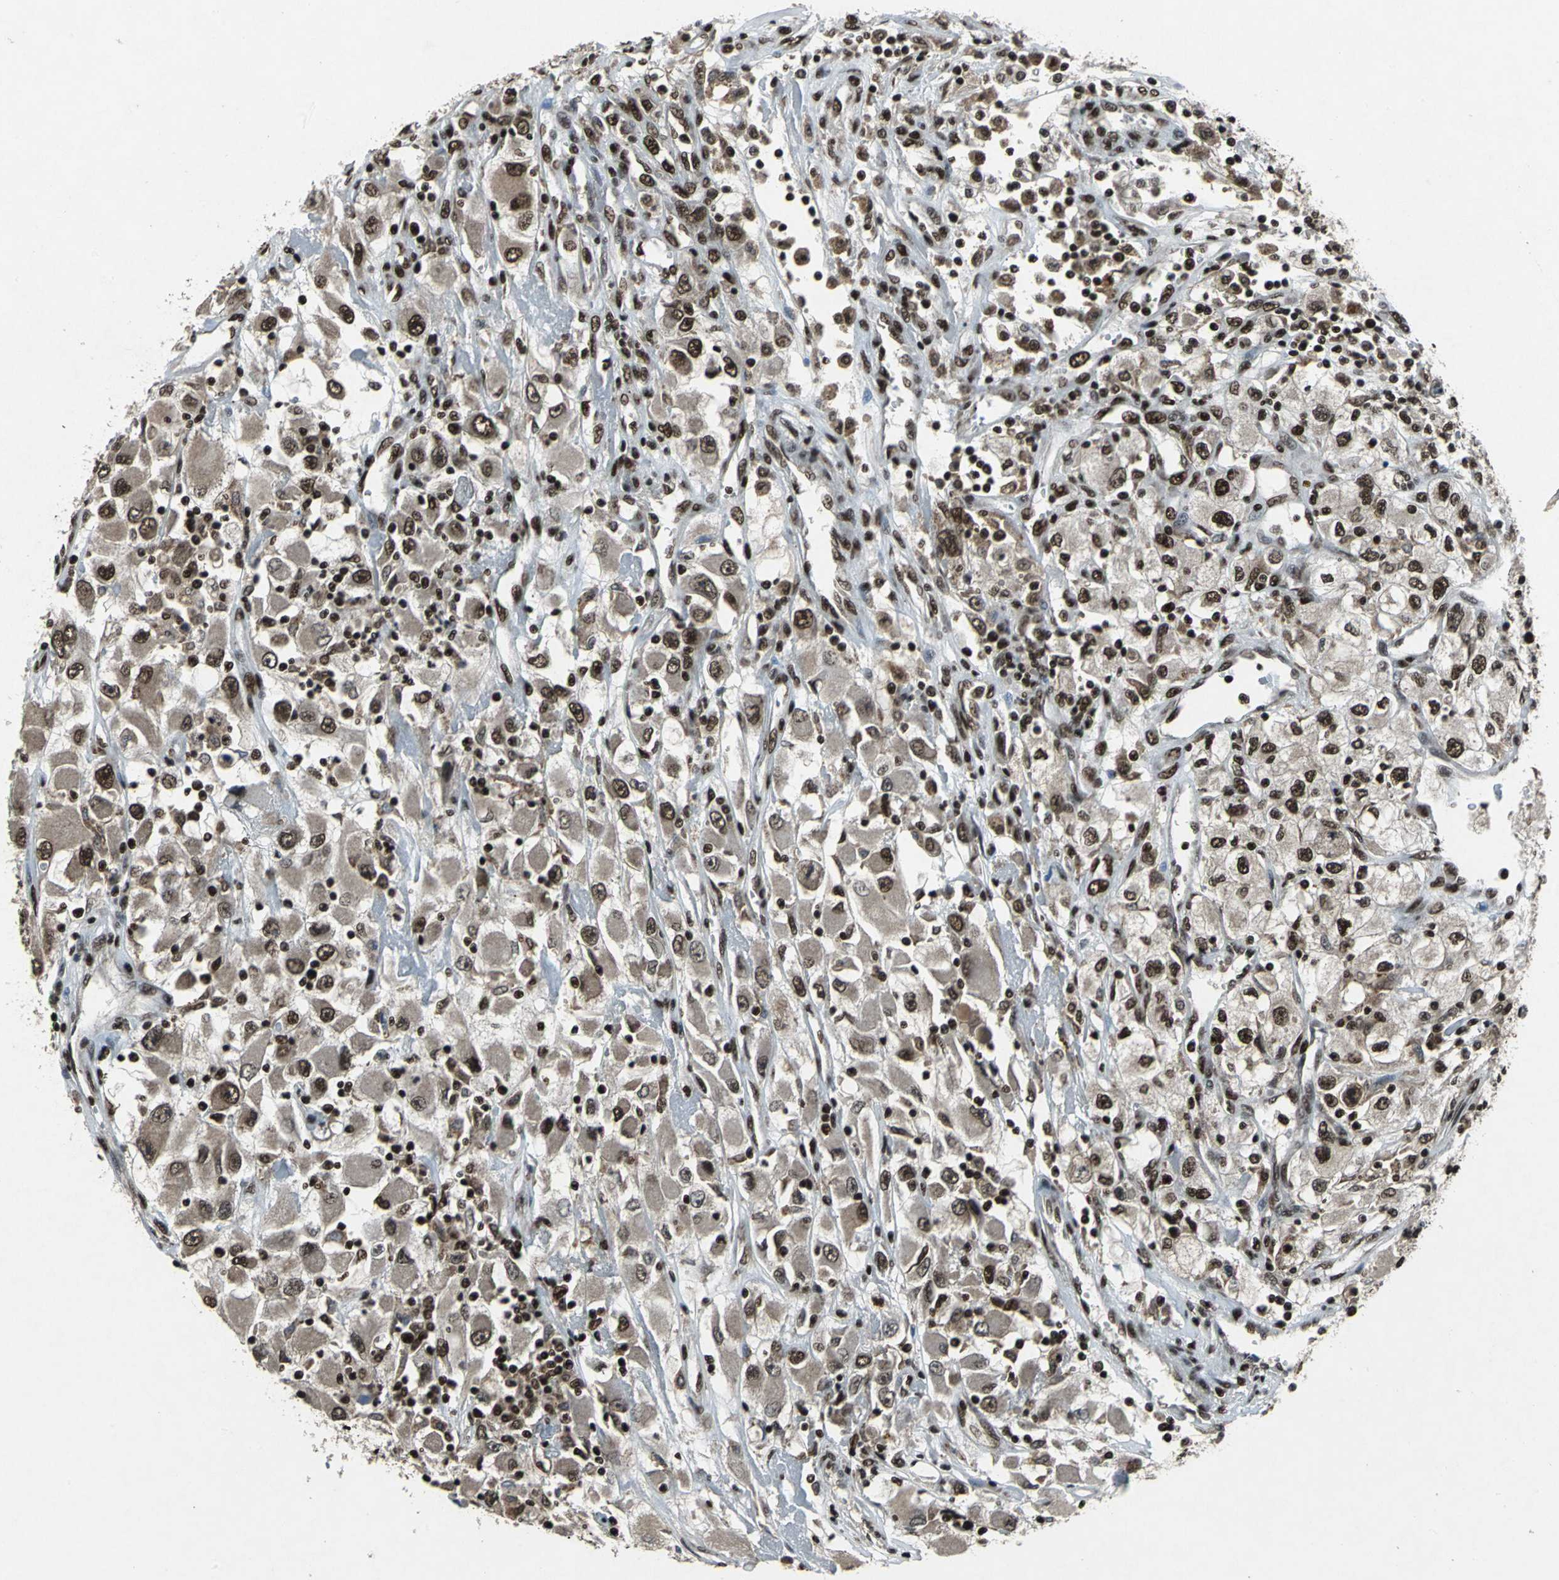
{"staining": {"intensity": "moderate", "quantity": ">75%", "location": "cytoplasmic/membranous,nuclear"}, "tissue": "renal cancer", "cell_type": "Tumor cells", "image_type": "cancer", "snomed": [{"axis": "morphology", "description": "Adenocarcinoma, NOS"}, {"axis": "topography", "description": "Kidney"}], "caption": "This histopathology image exhibits IHC staining of human renal cancer, with medium moderate cytoplasmic/membranous and nuclear expression in approximately >75% of tumor cells.", "gene": "MTA2", "patient": {"sex": "female", "age": 52}}